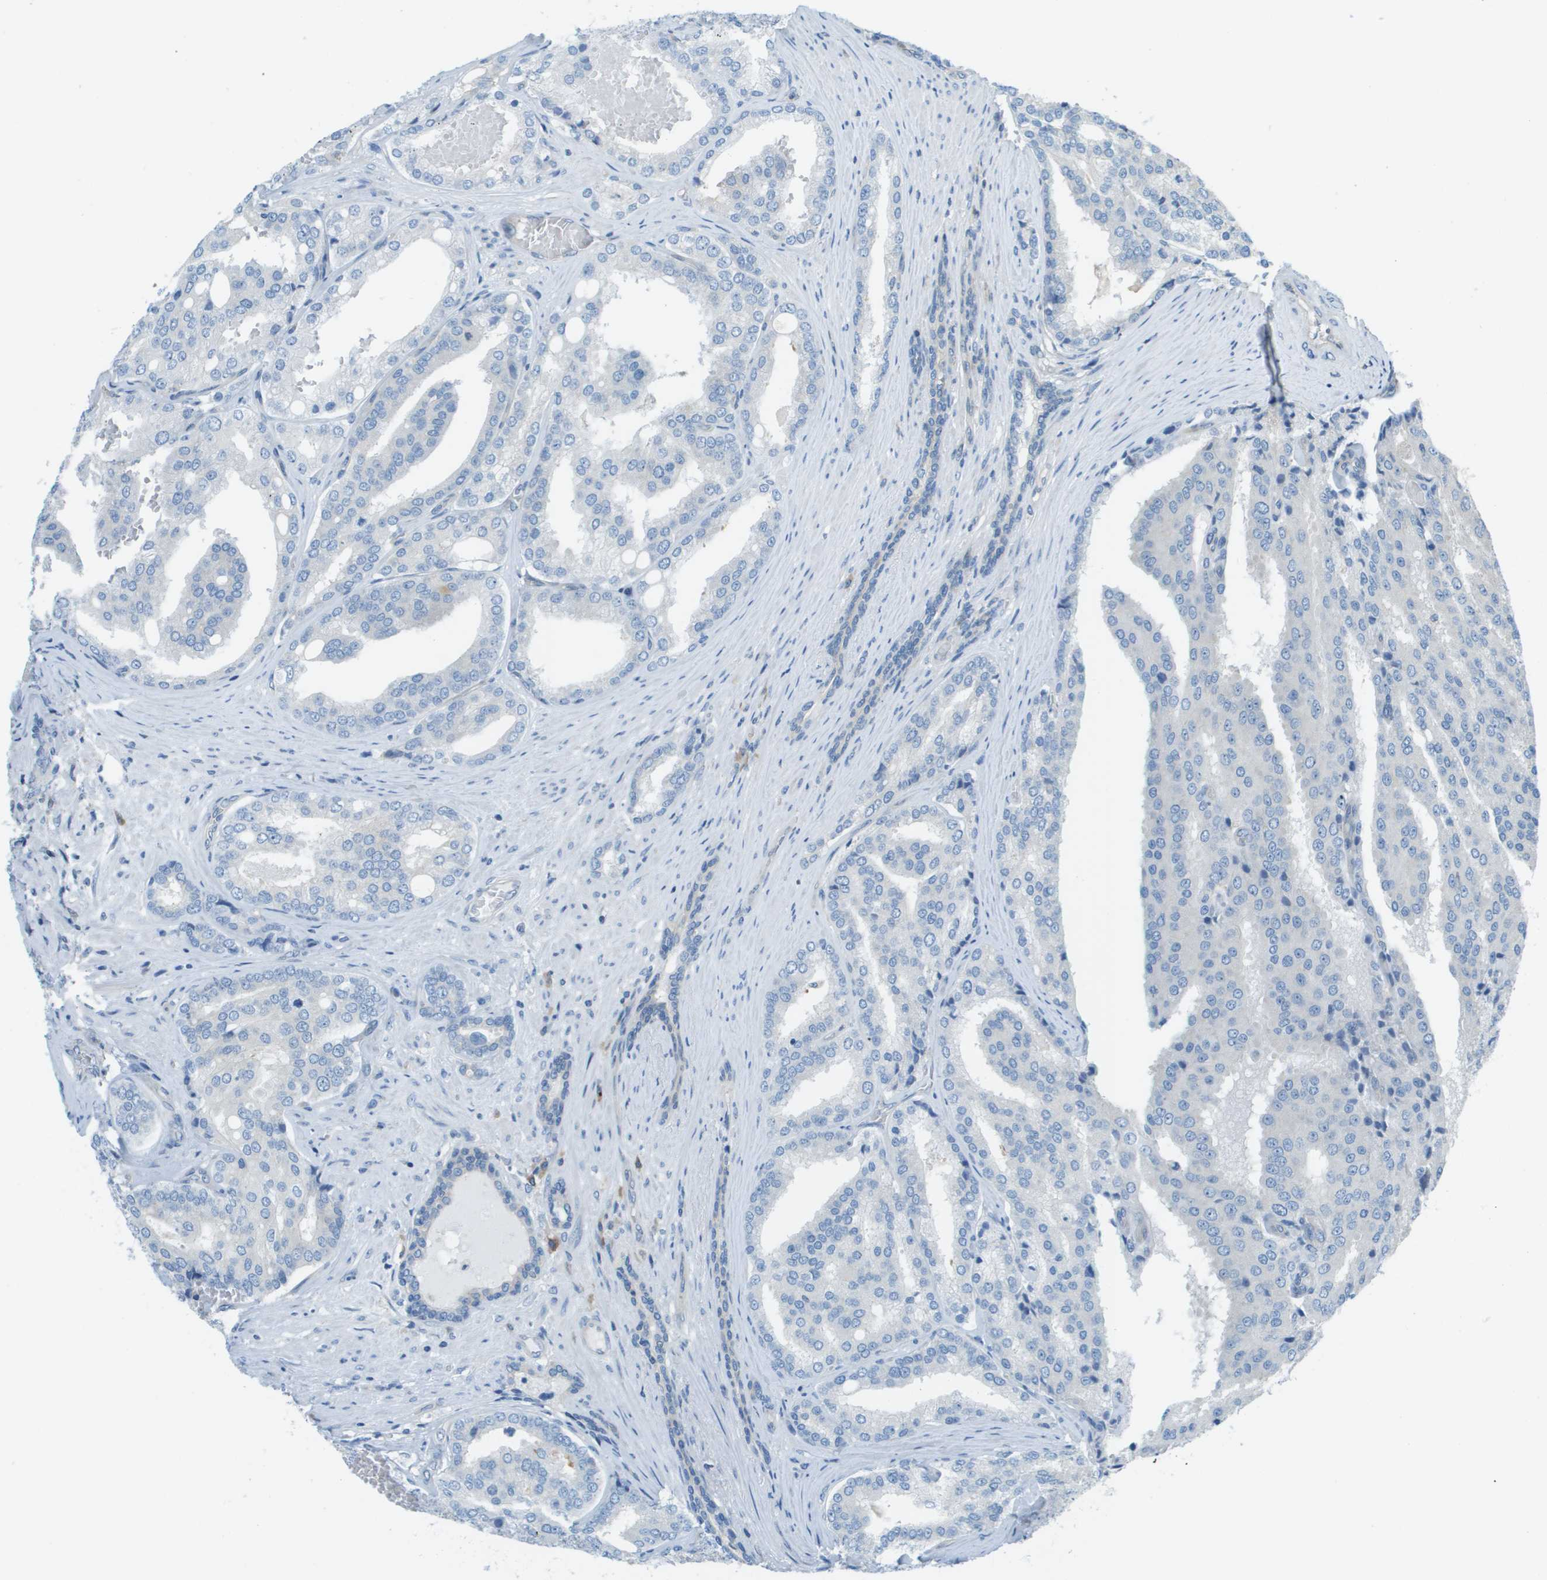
{"staining": {"intensity": "negative", "quantity": "none", "location": "none"}, "tissue": "prostate cancer", "cell_type": "Tumor cells", "image_type": "cancer", "snomed": [{"axis": "morphology", "description": "Adenocarcinoma, High grade"}, {"axis": "topography", "description": "Prostate"}], "caption": "Immunohistochemical staining of prostate high-grade adenocarcinoma displays no significant expression in tumor cells.", "gene": "DNAJB11", "patient": {"sex": "male", "age": 50}}